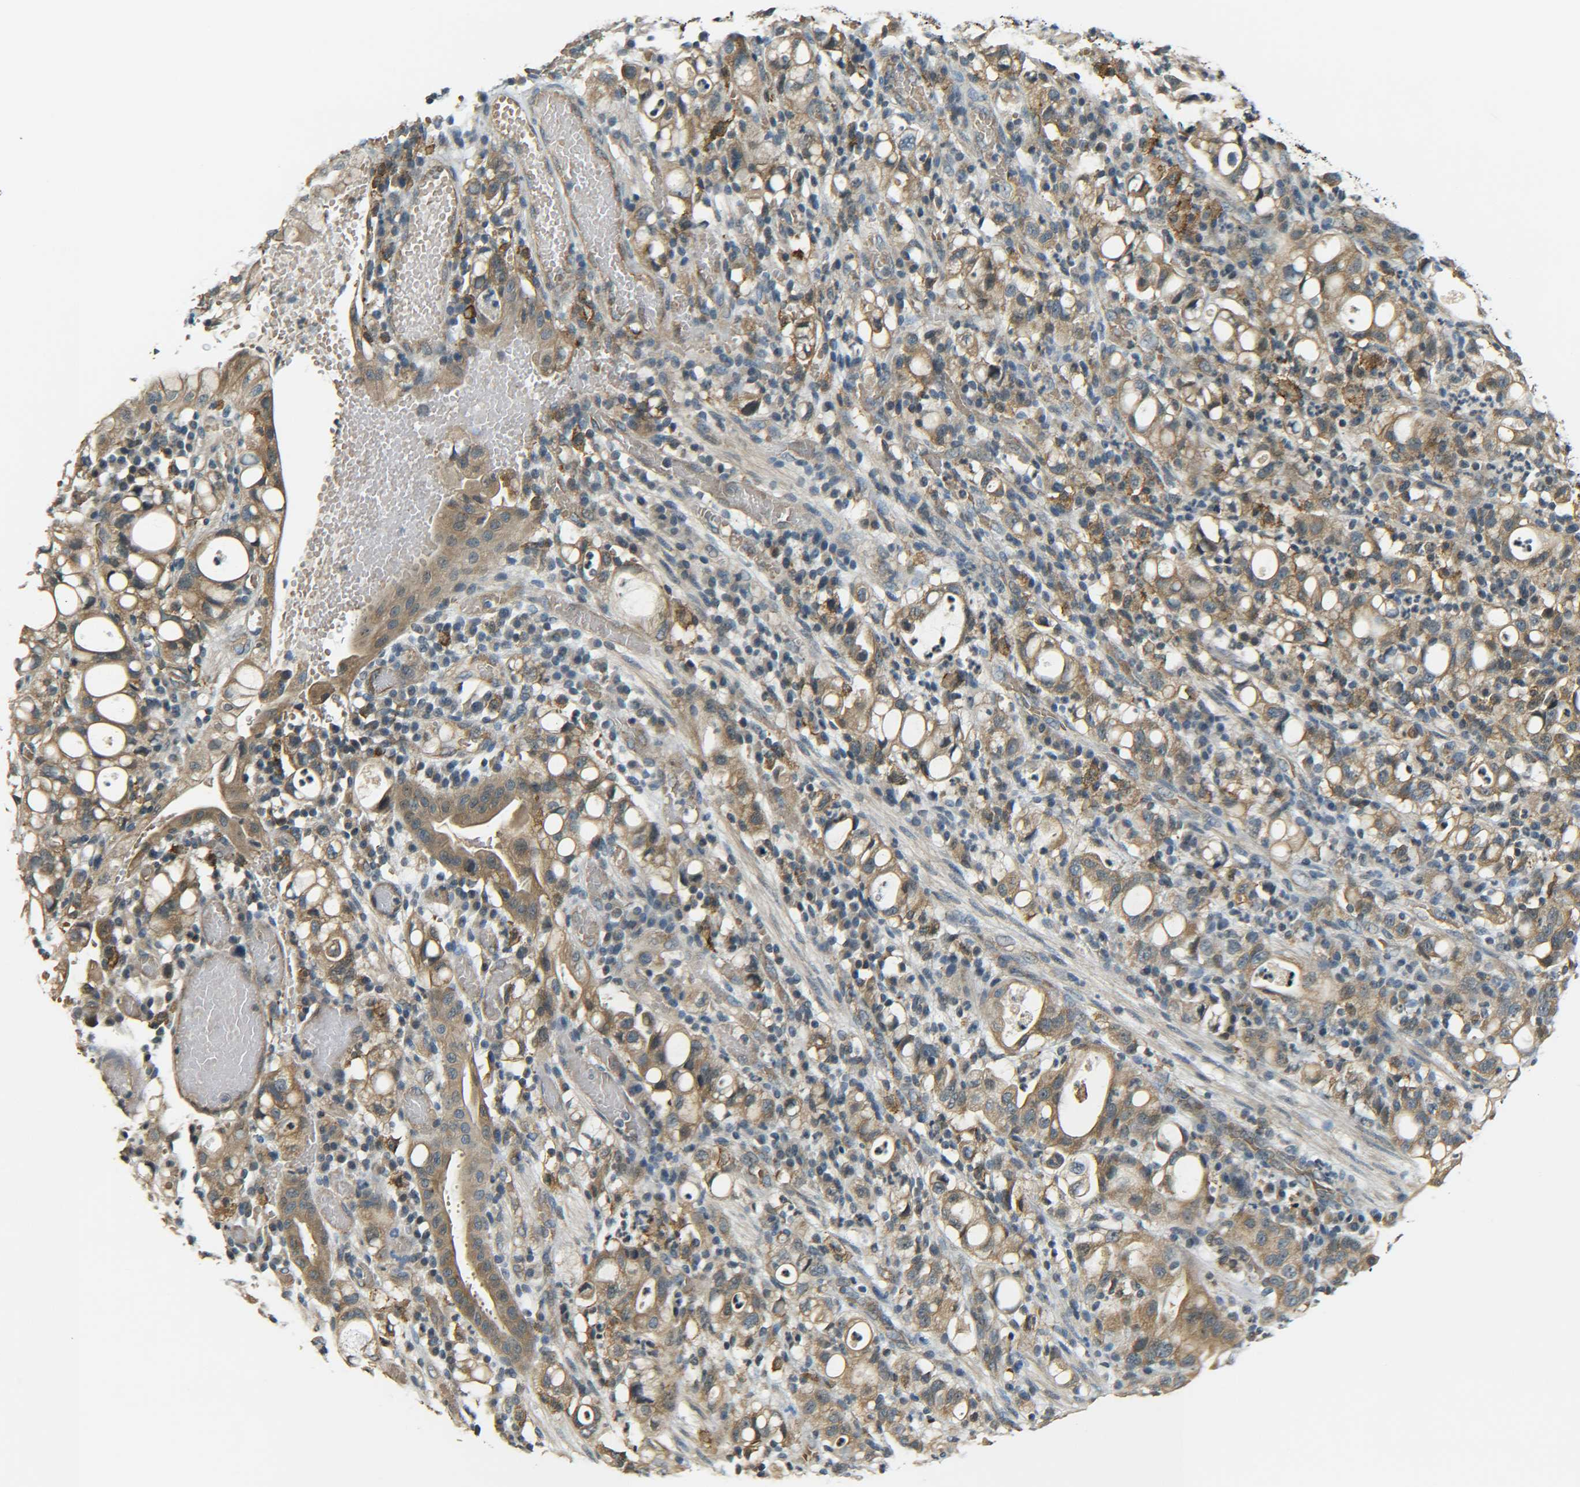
{"staining": {"intensity": "moderate", "quantity": ">75%", "location": "cytoplasmic/membranous"}, "tissue": "stomach cancer", "cell_type": "Tumor cells", "image_type": "cancer", "snomed": [{"axis": "morphology", "description": "Adenocarcinoma, NOS"}, {"axis": "topography", "description": "Stomach"}], "caption": "Immunohistochemical staining of human adenocarcinoma (stomach) reveals medium levels of moderate cytoplasmic/membranous staining in about >75% of tumor cells.", "gene": "DAB2", "patient": {"sex": "female", "age": 75}}